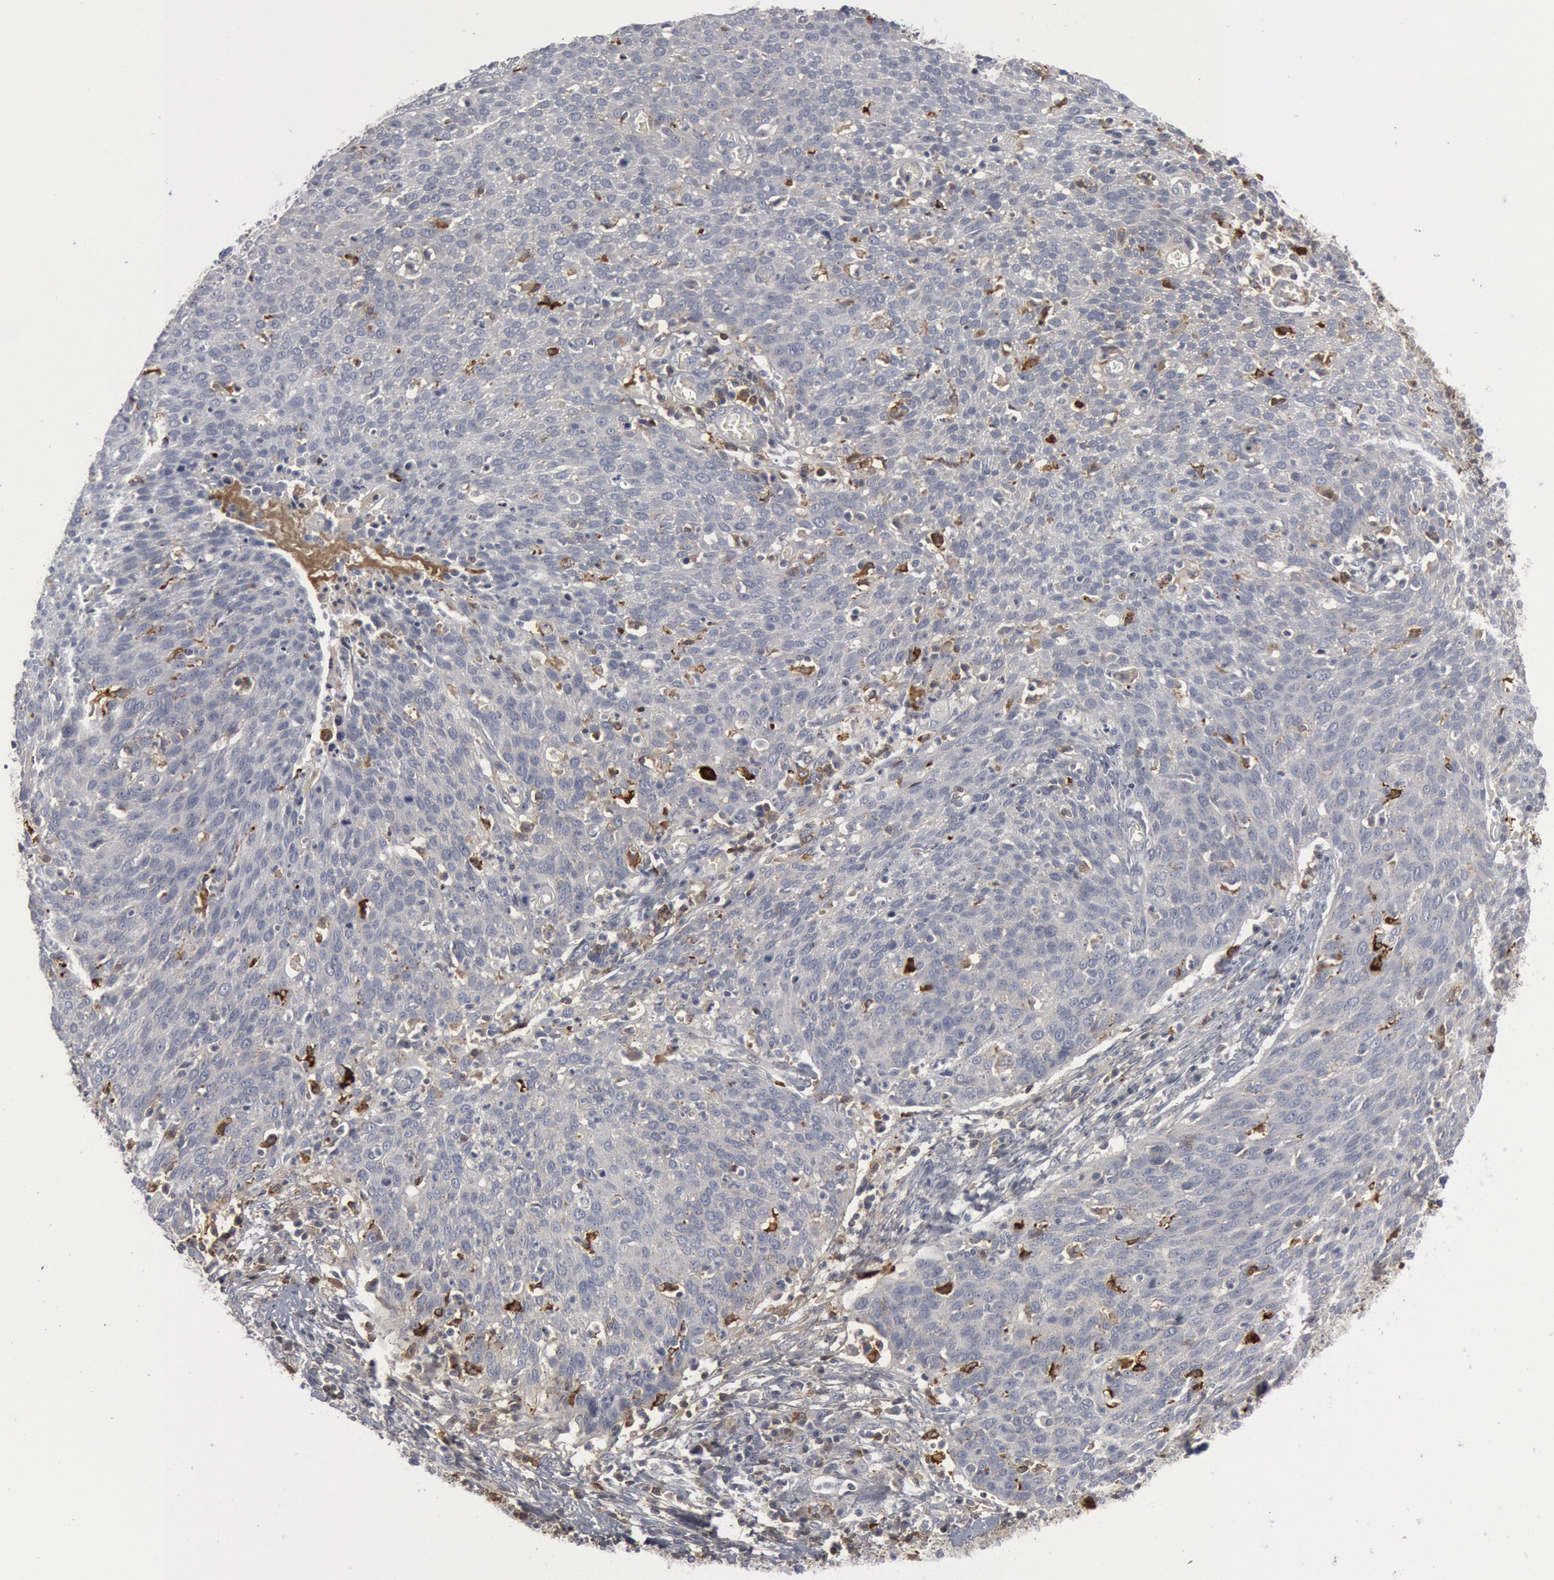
{"staining": {"intensity": "negative", "quantity": "none", "location": "none"}, "tissue": "cervical cancer", "cell_type": "Tumor cells", "image_type": "cancer", "snomed": [{"axis": "morphology", "description": "Squamous cell carcinoma, NOS"}, {"axis": "topography", "description": "Cervix"}], "caption": "IHC photomicrograph of neoplastic tissue: human cervical cancer stained with DAB (3,3'-diaminobenzidine) reveals no significant protein expression in tumor cells.", "gene": "C1QC", "patient": {"sex": "female", "age": 38}}